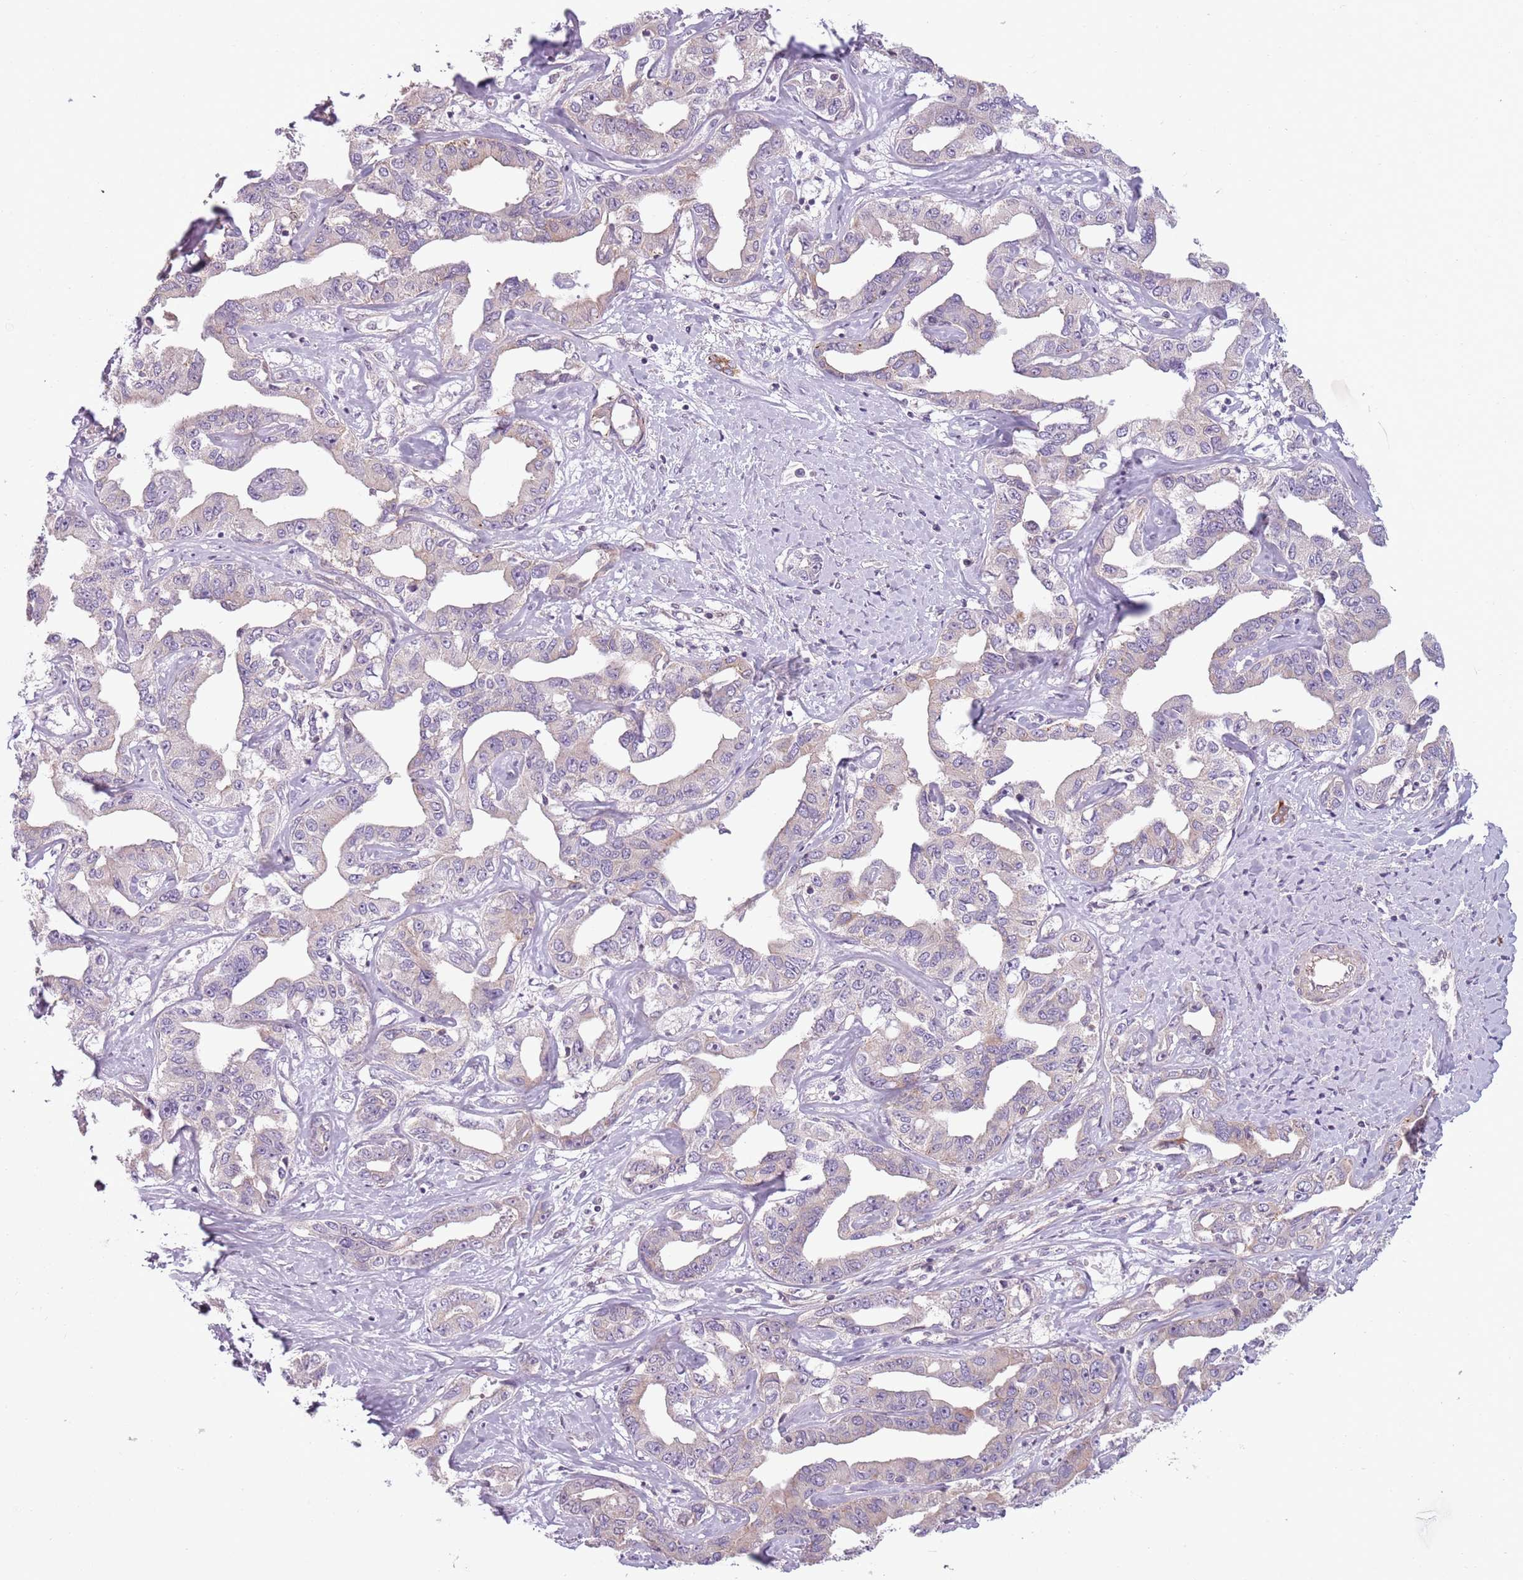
{"staining": {"intensity": "negative", "quantity": "none", "location": "none"}, "tissue": "liver cancer", "cell_type": "Tumor cells", "image_type": "cancer", "snomed": [{"axis": "morphology", "description": "Cholangiocarcinoma"}, {"axis": "topography", "description": "Liver"}], "caption": "The photomicrograph reveals no significant positivity in tumor cells of liver cancer (cholangiocarcinoma).", "gene": "TLCD2", "patient": {"sex": "male", "age": 59}}